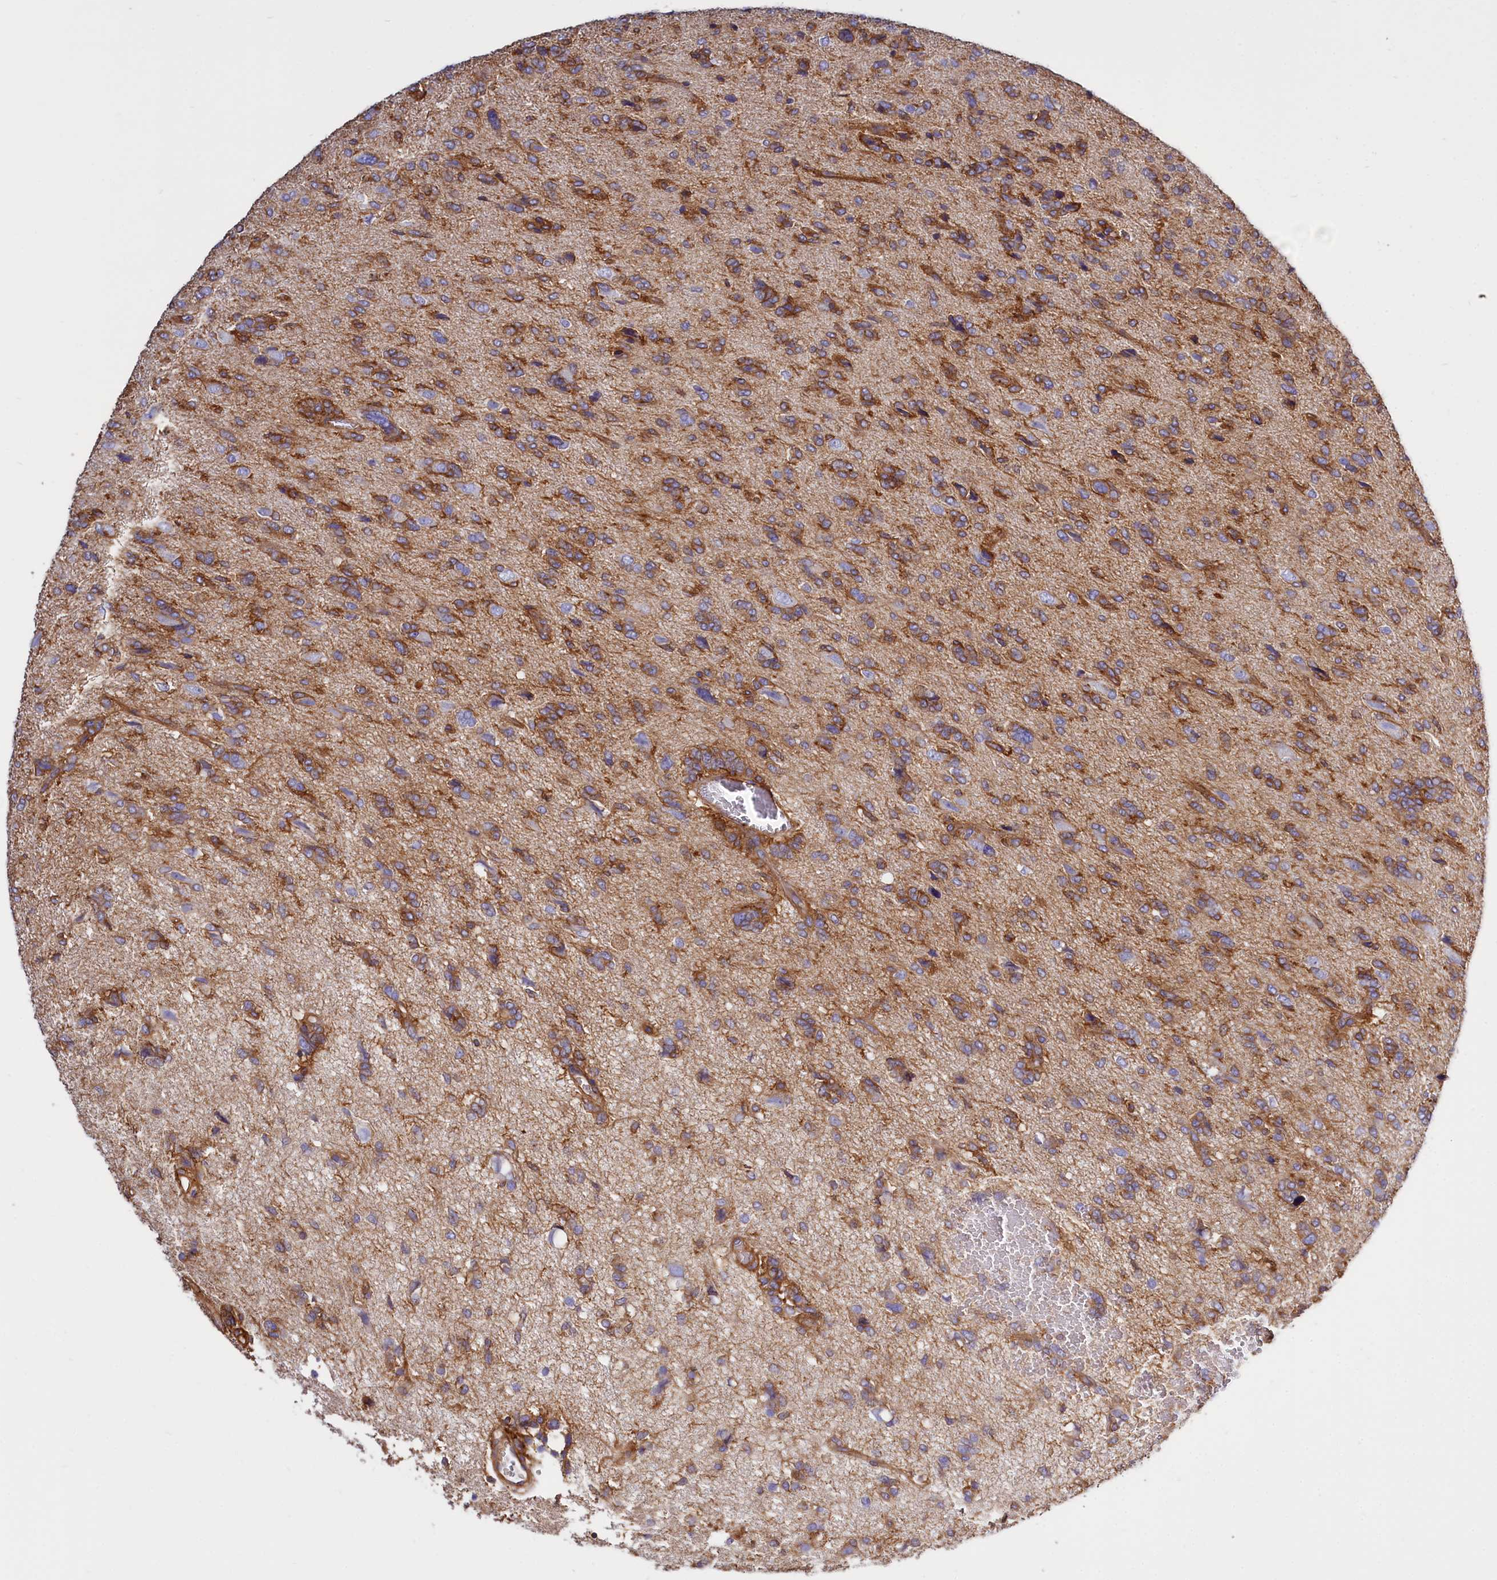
{"staining": {"intensity": "moderate", "quantity": ">75%", "location": "cytoplasmic/membranous"}, "tissue": "glioma", "cell_type": "Tumor cells", "image_type": "cancer", "snomed": [{"axis": "morphology", "description": "Glioma, malignant, High grade"}, {"axis": "topography", "description": "Brain"}], "caption": "High-power microscopy captured an immunohistochemistry (IHC) histopathology image of glioma, revealing moderate cytoplasmic/membranous staining in about >75% of tumor cells.", "gene": "ANO6", "patient": {"sex": "female", "age": 59}}